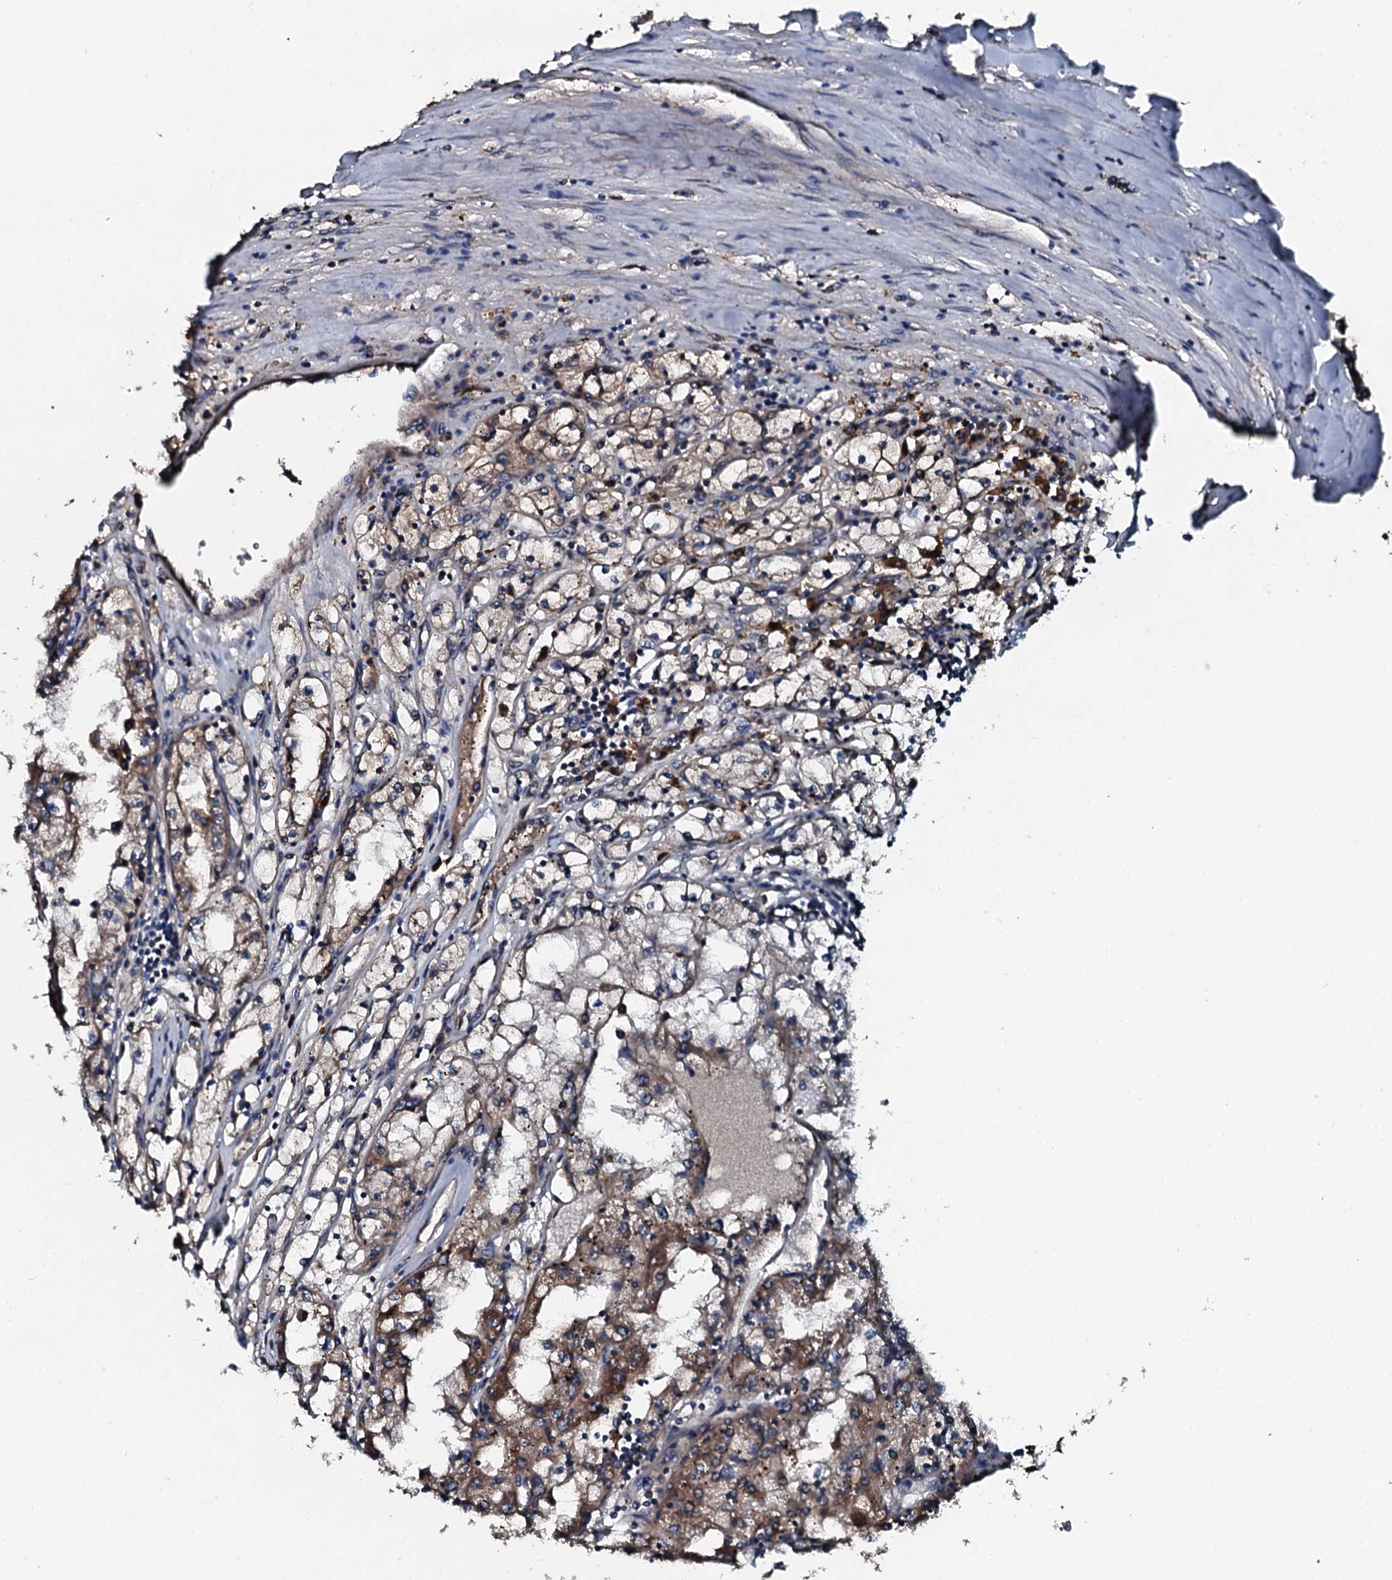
{"staining": {"intensity": "moderate", "quantity": ">75%", "location": "cytoplasmic/membranous"}, "tissue": "renal cancer", "cell_type": "Tumor cells", "image_type": "cancer", "snomed": [{"axis": "morphology", "description": "Adenocarcinoma, NOS"}, {"axis": "topography", "description": "Kidney"}], "caption": "Protein staining of renal adenocarcinoma tissue reveals moderate cytoplasmic/membranous positivity in about >75% of tumor cells.", "gene": "ACSS3", "patient": {"sex": "male", "age": 56}}